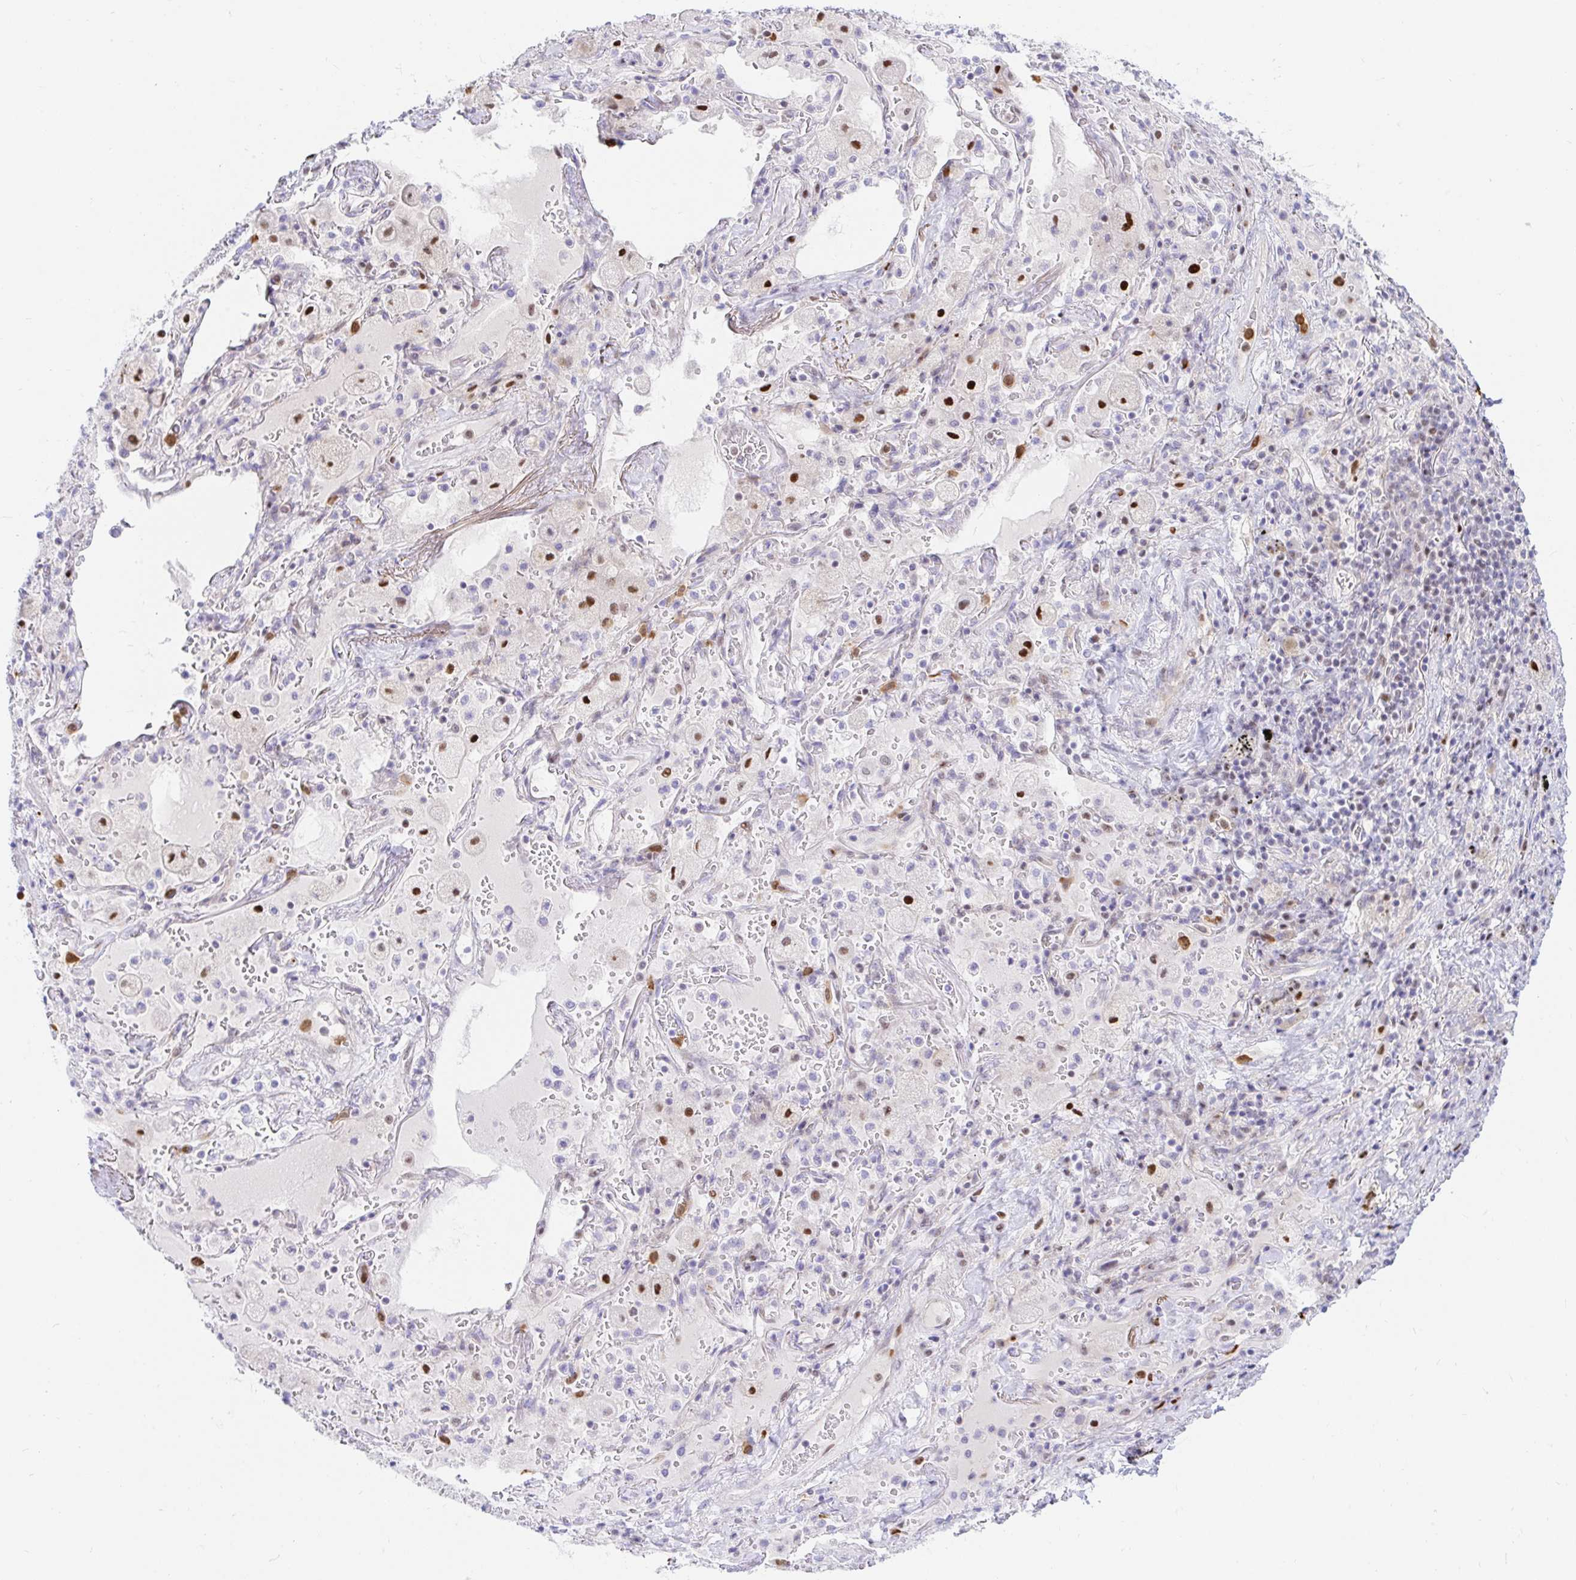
{"staining": {"intensity": "negative", "quantity": "none", "location": "none"}, "tissue": "adipose tissue", "cell_type": "Adipocytes", "image_type": "normal", "snomed": [{"axis": "morphology", "description": "Normal tissue, NOS"}, {"axis": "topography", "description": "Cartilage tissue"}, {"axis": "topography", "description": "Bronchus"}], "caption": "Immunohistochemistry of normal adipose tissue demonstrates no staining in adipocytes.", "gene": "HINFP", "patient": {"sex": "male", "age": 64}}